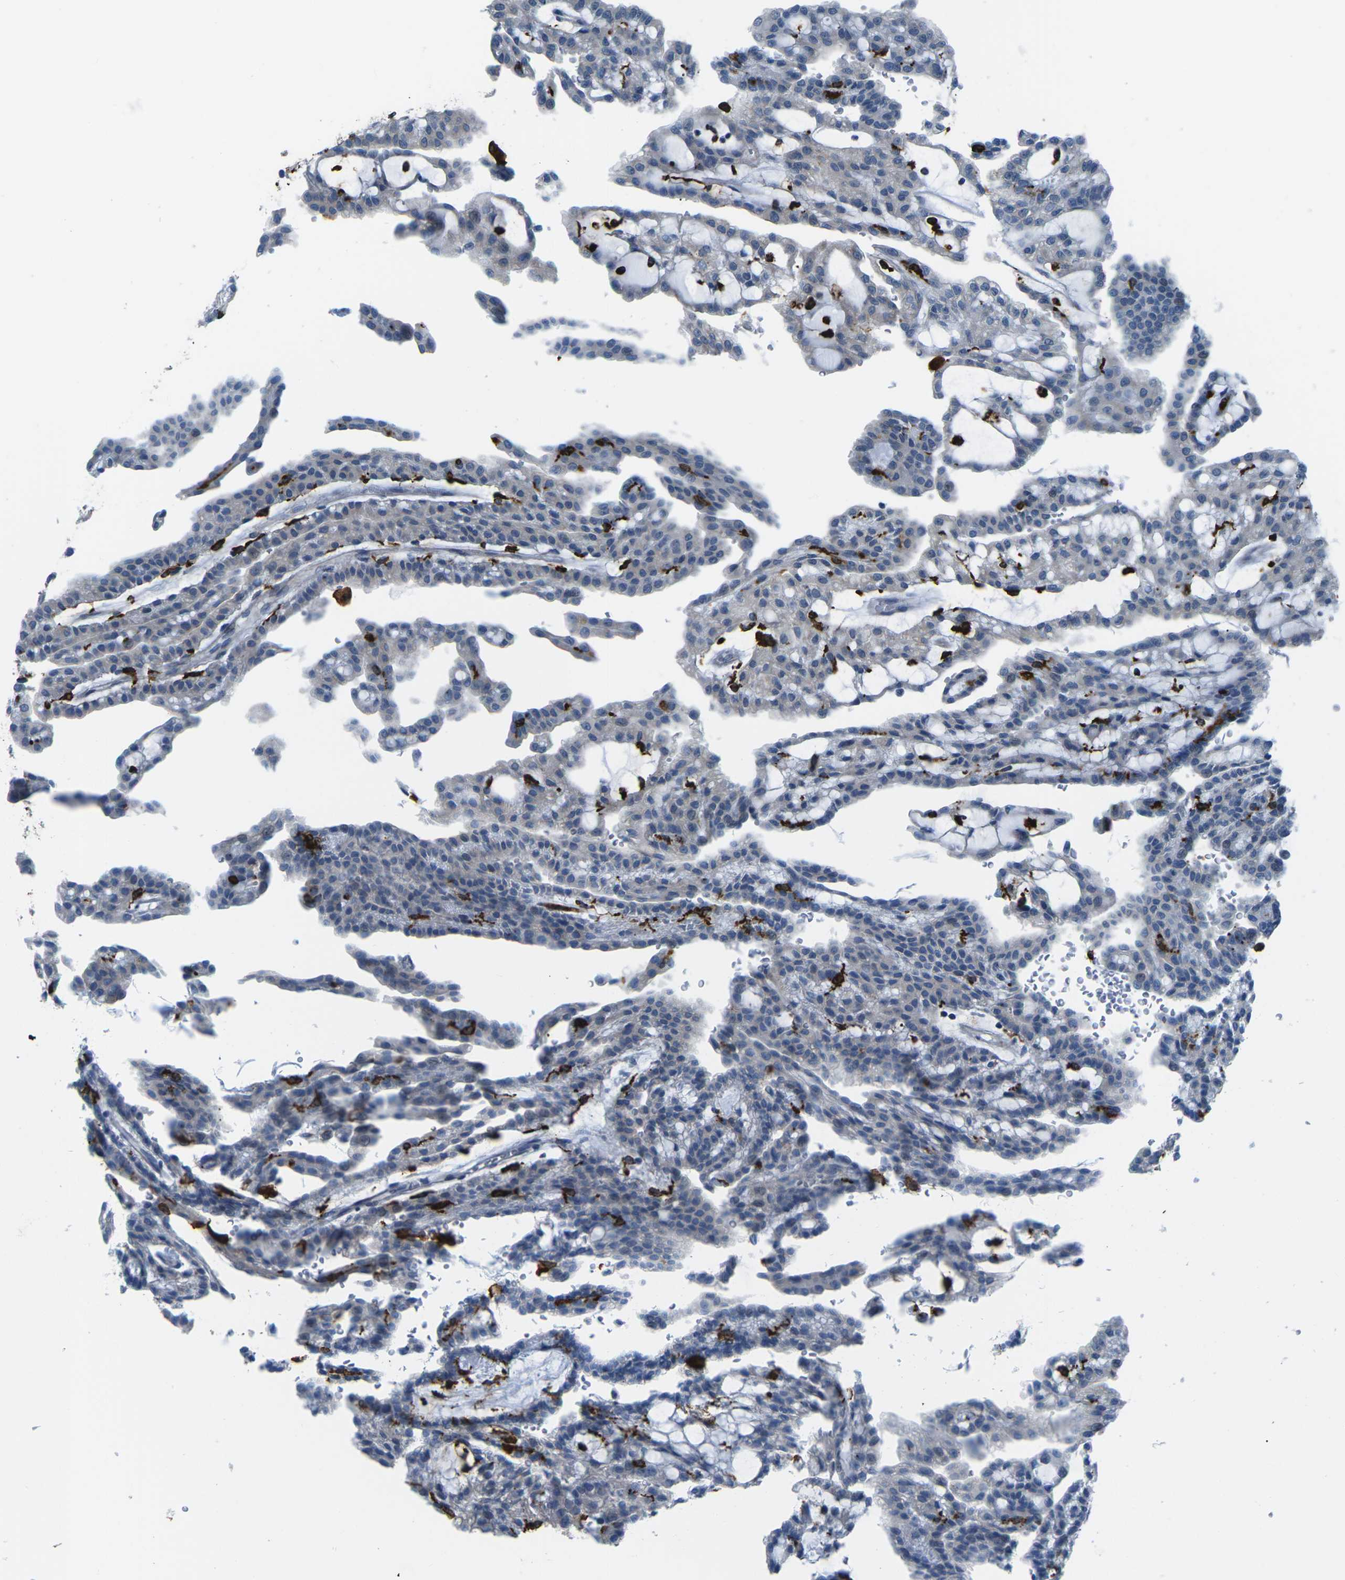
{"staining": {"intensity": "negative", "quantity": "none", "location": "none"}, "tissue": "renal cancer", "cell_type": "Tumor cells", "image_type": "cancer", "snomed": [{"axis": "morphology", "description": "Adenocarcinoma, NOS"}, {"axis": "topography", "description": "Kidney"}], "caption": "This is an IHC image of renal cancer. There is no expression in tumor cells.", "gene": "PTPN1", "patient": {"sex": "male", "age": 63}}